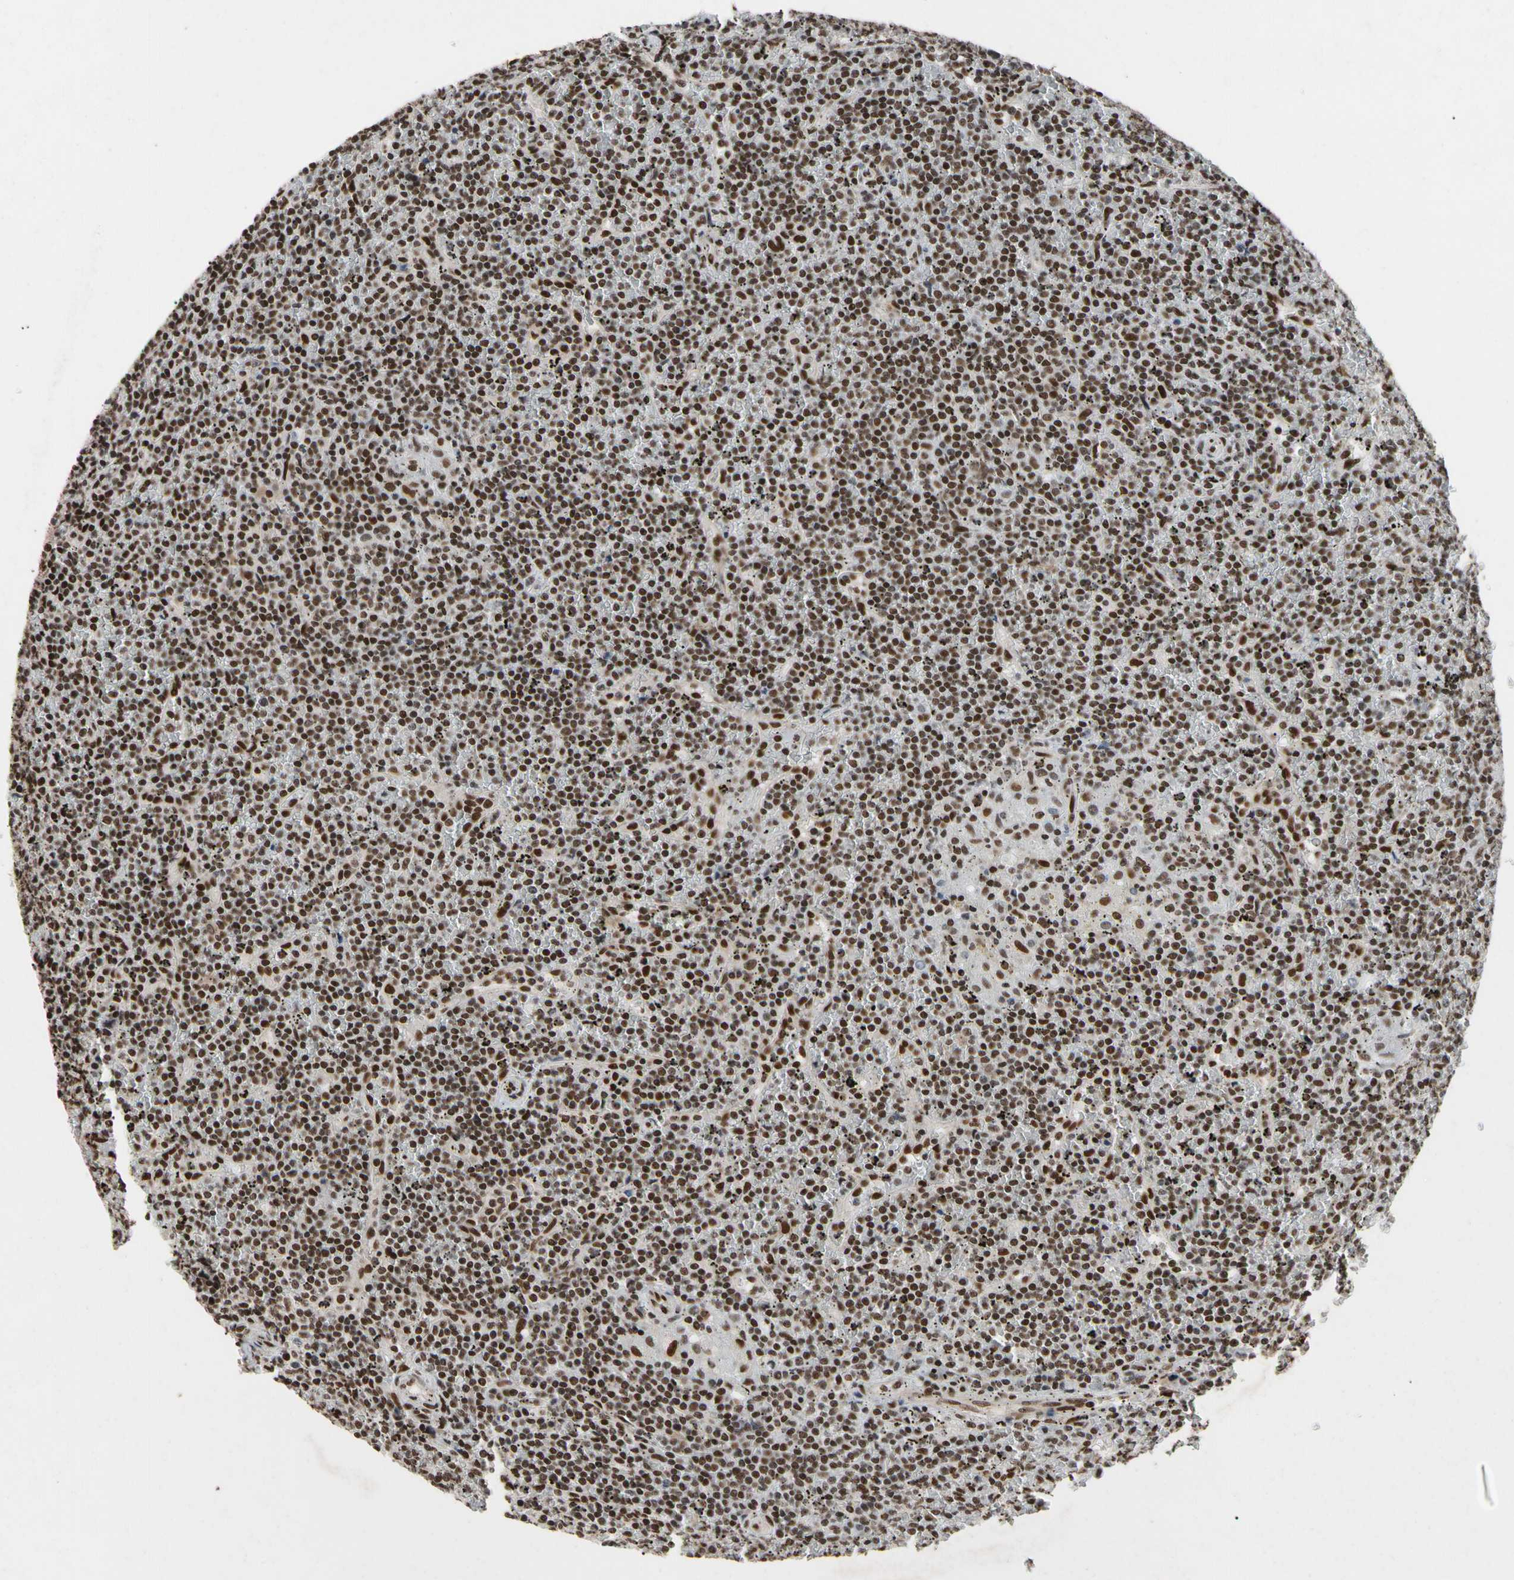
{"staining": {"intensity": "strong", "quantity": ">75%", "location": "nuclear"}, "tissue": "lymphoma", "cell_type": "Tumor cells", "image_type": "cancer", "snomed": [{"axis": "morphology", "description": "Malignant lymphoma, non-Hodgkin's type, Low grade"}, {"axis": "topography", "description": "Spleen"}], "caption": "Protein analysis of lymphoma tissue reveals strong nuclear positivity in about >75% of tumor cells.", "gene": "FAM98B", "patient": {"sex": "female", "age": 19}}